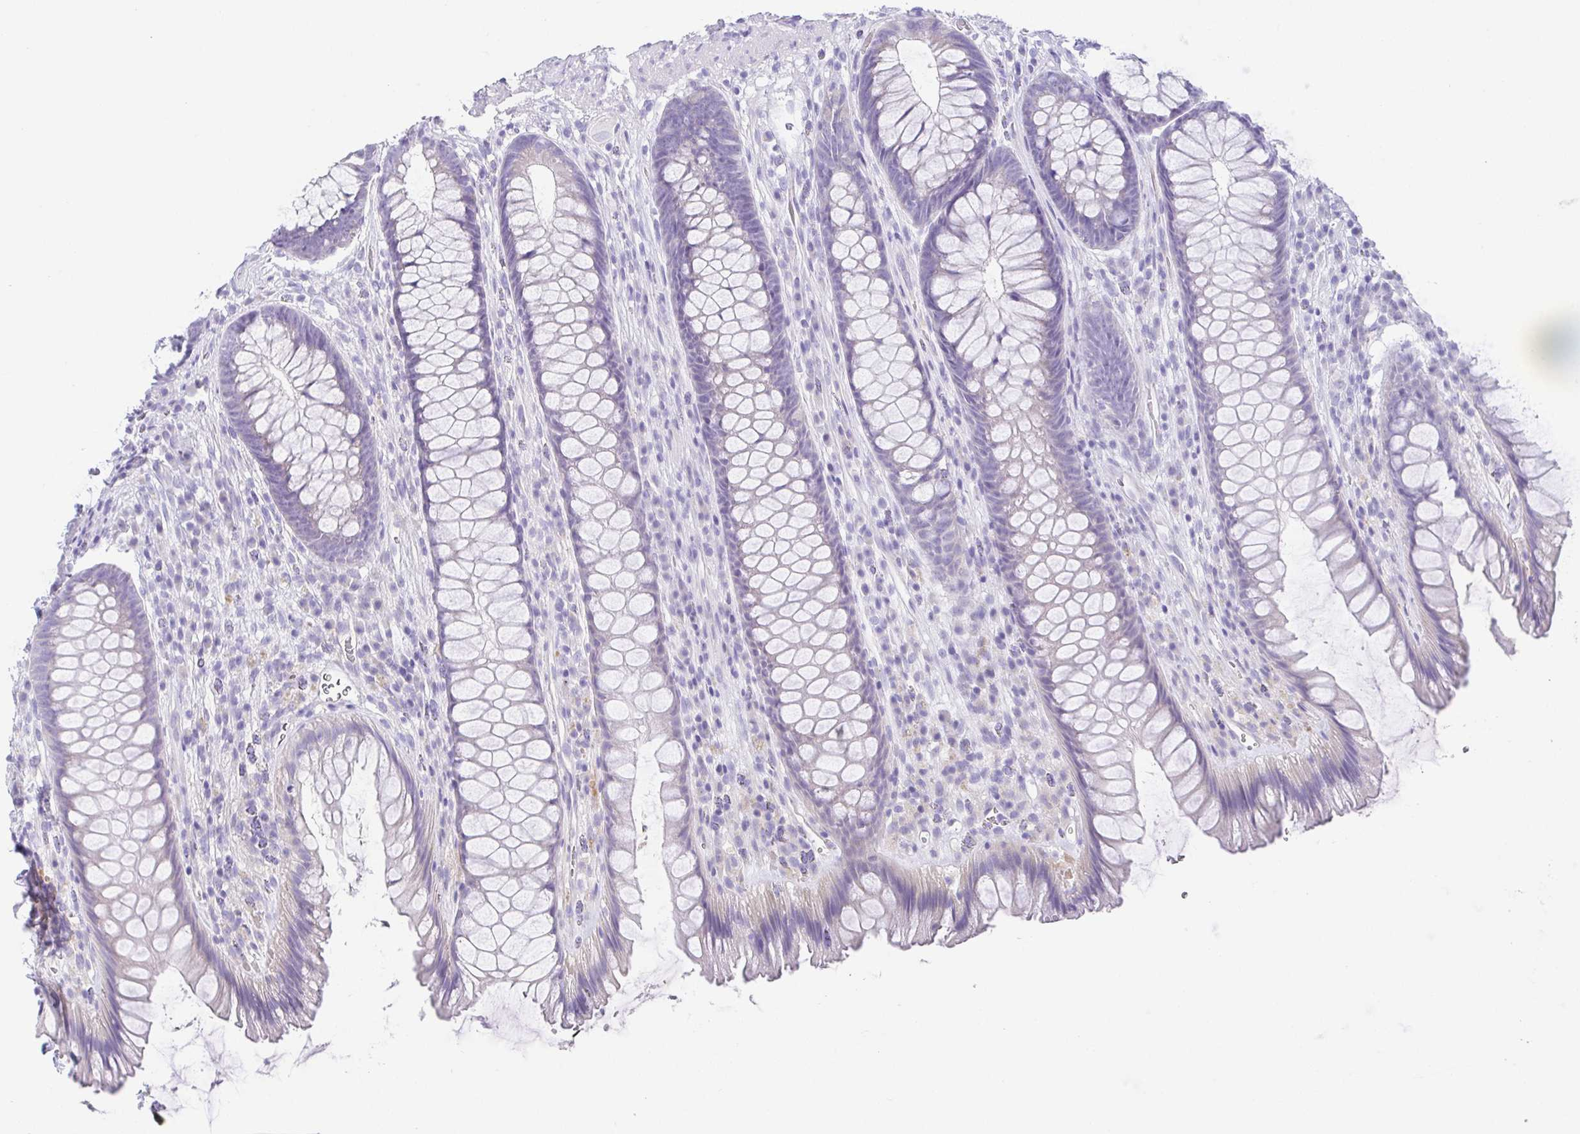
{"staining": {"intensity": "negative", "quantity": "none", "location": "none"}, "tissue": "rectum", "cell_type": "Glandular cells", "image_type": "normal", "snomed": [{"axis": "morphology", "description": "Normal tissue, NOS"}, {"axis": "topography", "description": "Rectum"}], "caption": "IHC of normal human rectum exhibits no positivity in glandular cells.", "gene": "HAPLN2", "patient": {"sex": "male", "age": 53}}